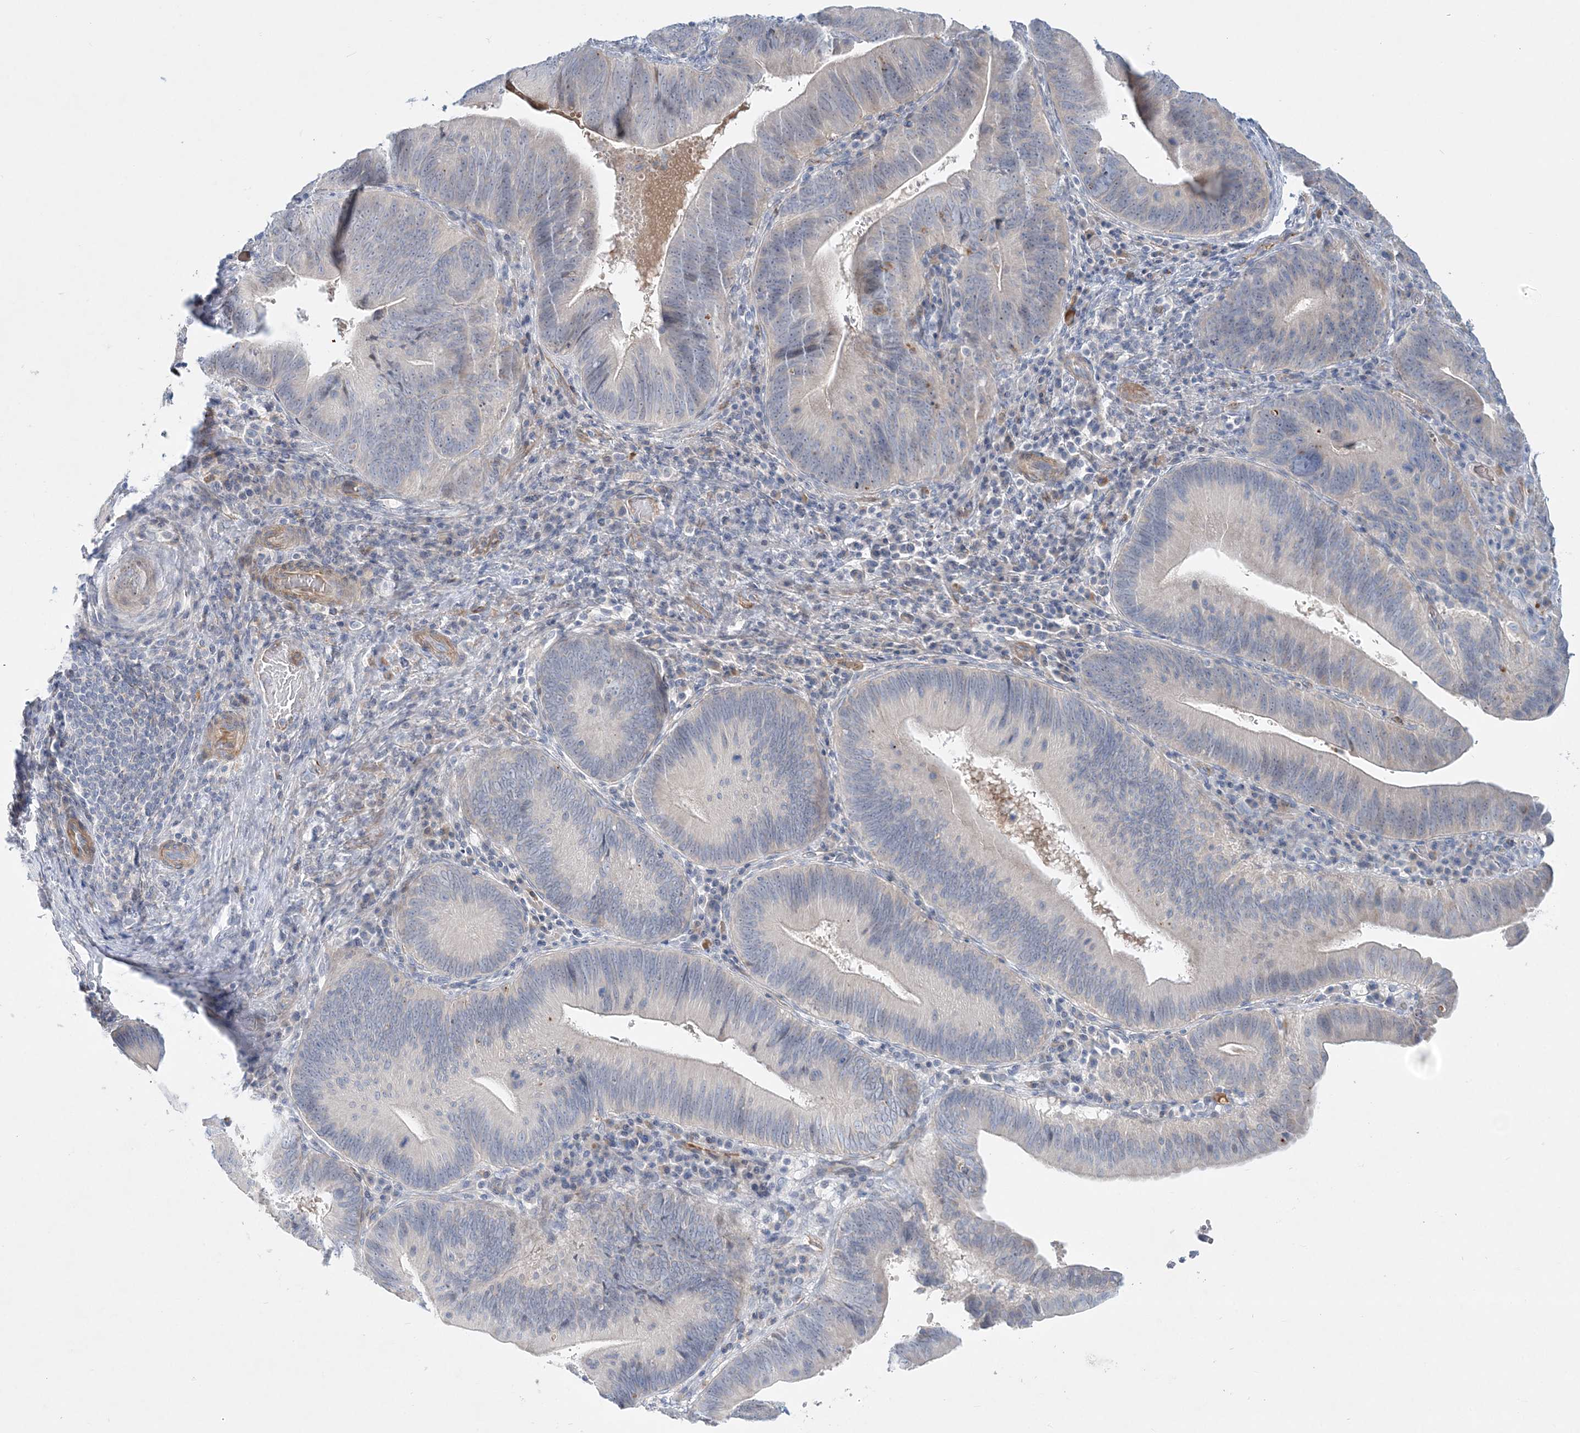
{"staining": {"intensity": "negative", "quantity": "none", "location": "none"}, "tissue": "pancreatic cancer", "cell_type": "Tumor cells", "image_type": "cancer", "snomed": [{"axis": "morphology", "description": "Adenocarcinoma, NOS"}, {"axis": "topography", "description": "Pancreas"}], "caption": "This is a micrograph of IHC staining of pancreatic cancer, which shows no positivity in tumor cells.", "gene": "DNAH5", "patient": {"sex": "male", "age": 63}}